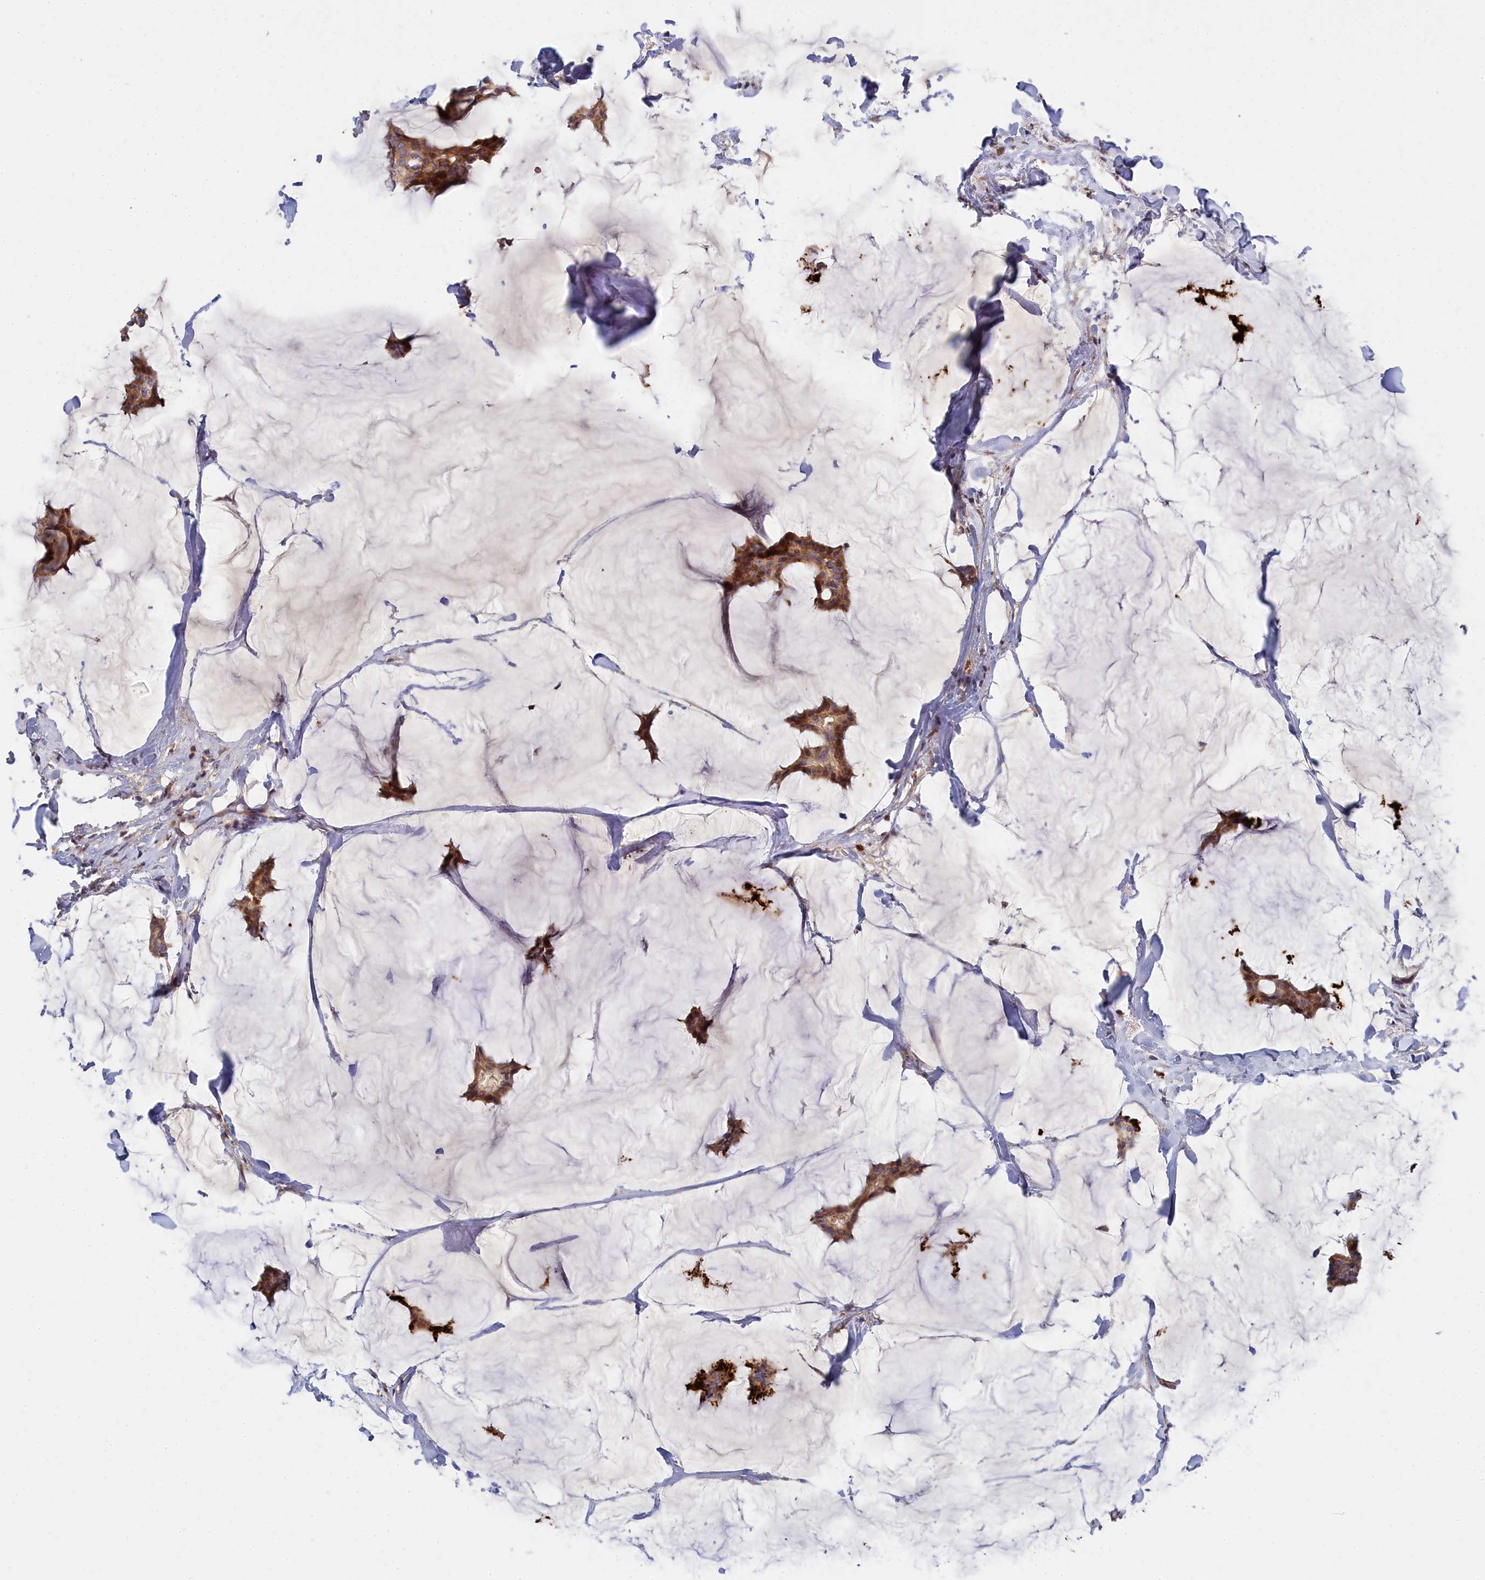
{"staining": {"intensity": "moderate", "quantity": ">75%", "location": "cytoplasmic/membranous"}, "tissue": "breast cancer", "cell_type": "Tumor cells", "image_type": "cancer", "snomed": [{"axis": "morphology", "description": "Duct carcinoma"}, {"axis": "topography", "description": "Breast"}], "caption": "A histopathology image of human breast infiltrating ductal carcinoma stained for a protein shows moderate cytoplasmic/membranous brown staining in tumor cells. (DAB (3,3'-diaminobenzidine) IHC with brightfield microscopy, high magnification).", "gene": "SPATA5L1", "patient": {"sex": "female", "age": 93}}